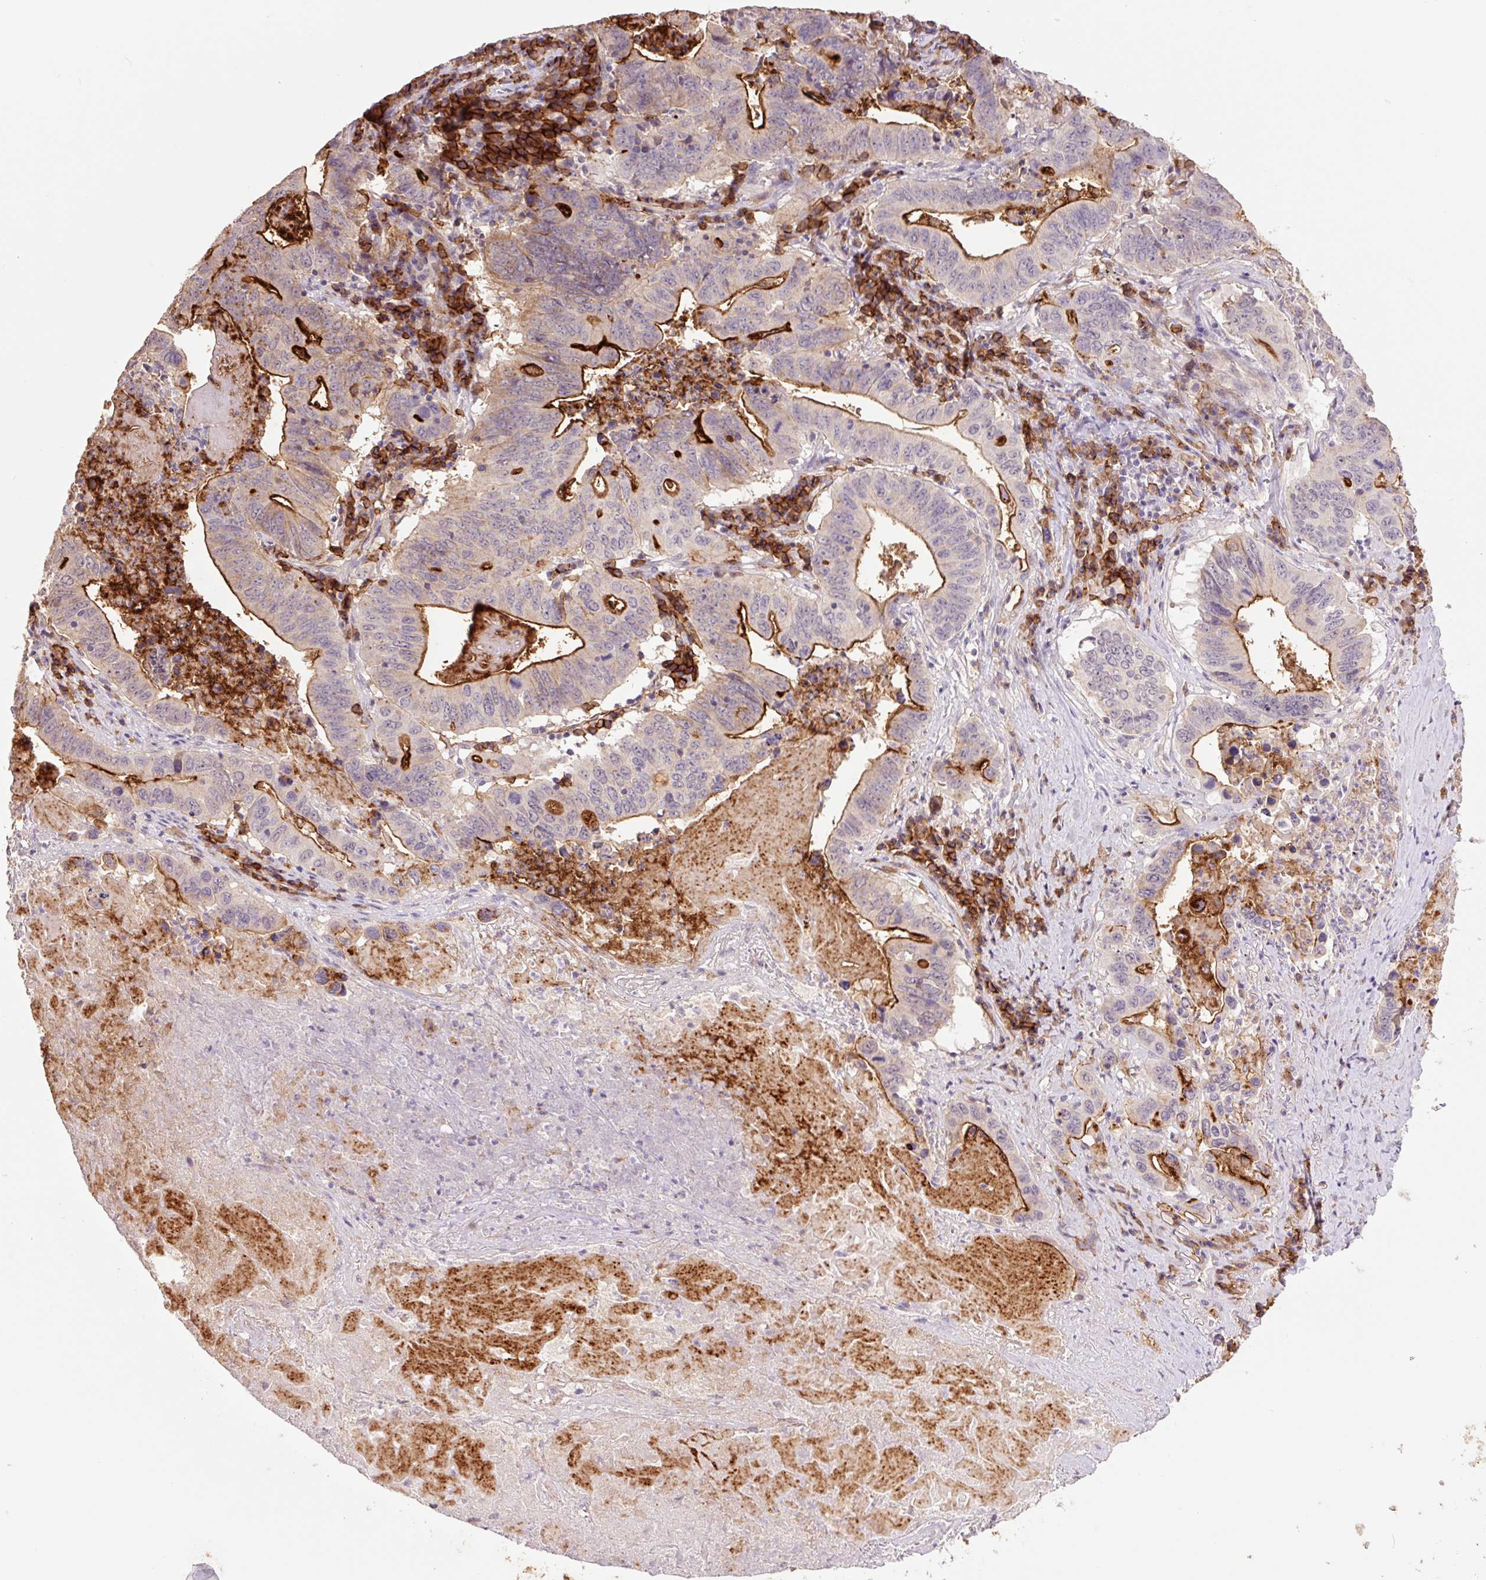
{"staining": {"intensity": "strong", "quantity": "25%-75%", "location": "cytoplasmic/membranous"}, "tissue": "lung cancer", "cell_type": "Tumor cells", "image_type": "cancer", "snomed": [{"axis": "morphology", "description": "Adenocarcinoma, NOS"}, {"axis": "topography", "description": "Lung"}], "caption": "Protein staining of lung cancer (adenocarcinoma) tissue displays strong cytoplasmic/membranous positivity in about 25%-75% of tumor cells. (brown staining indicates protein expression, while blue staining denotes nuclei).", "gene": "SLC1A4", "patient": {"sex": "female", "age": 60}}